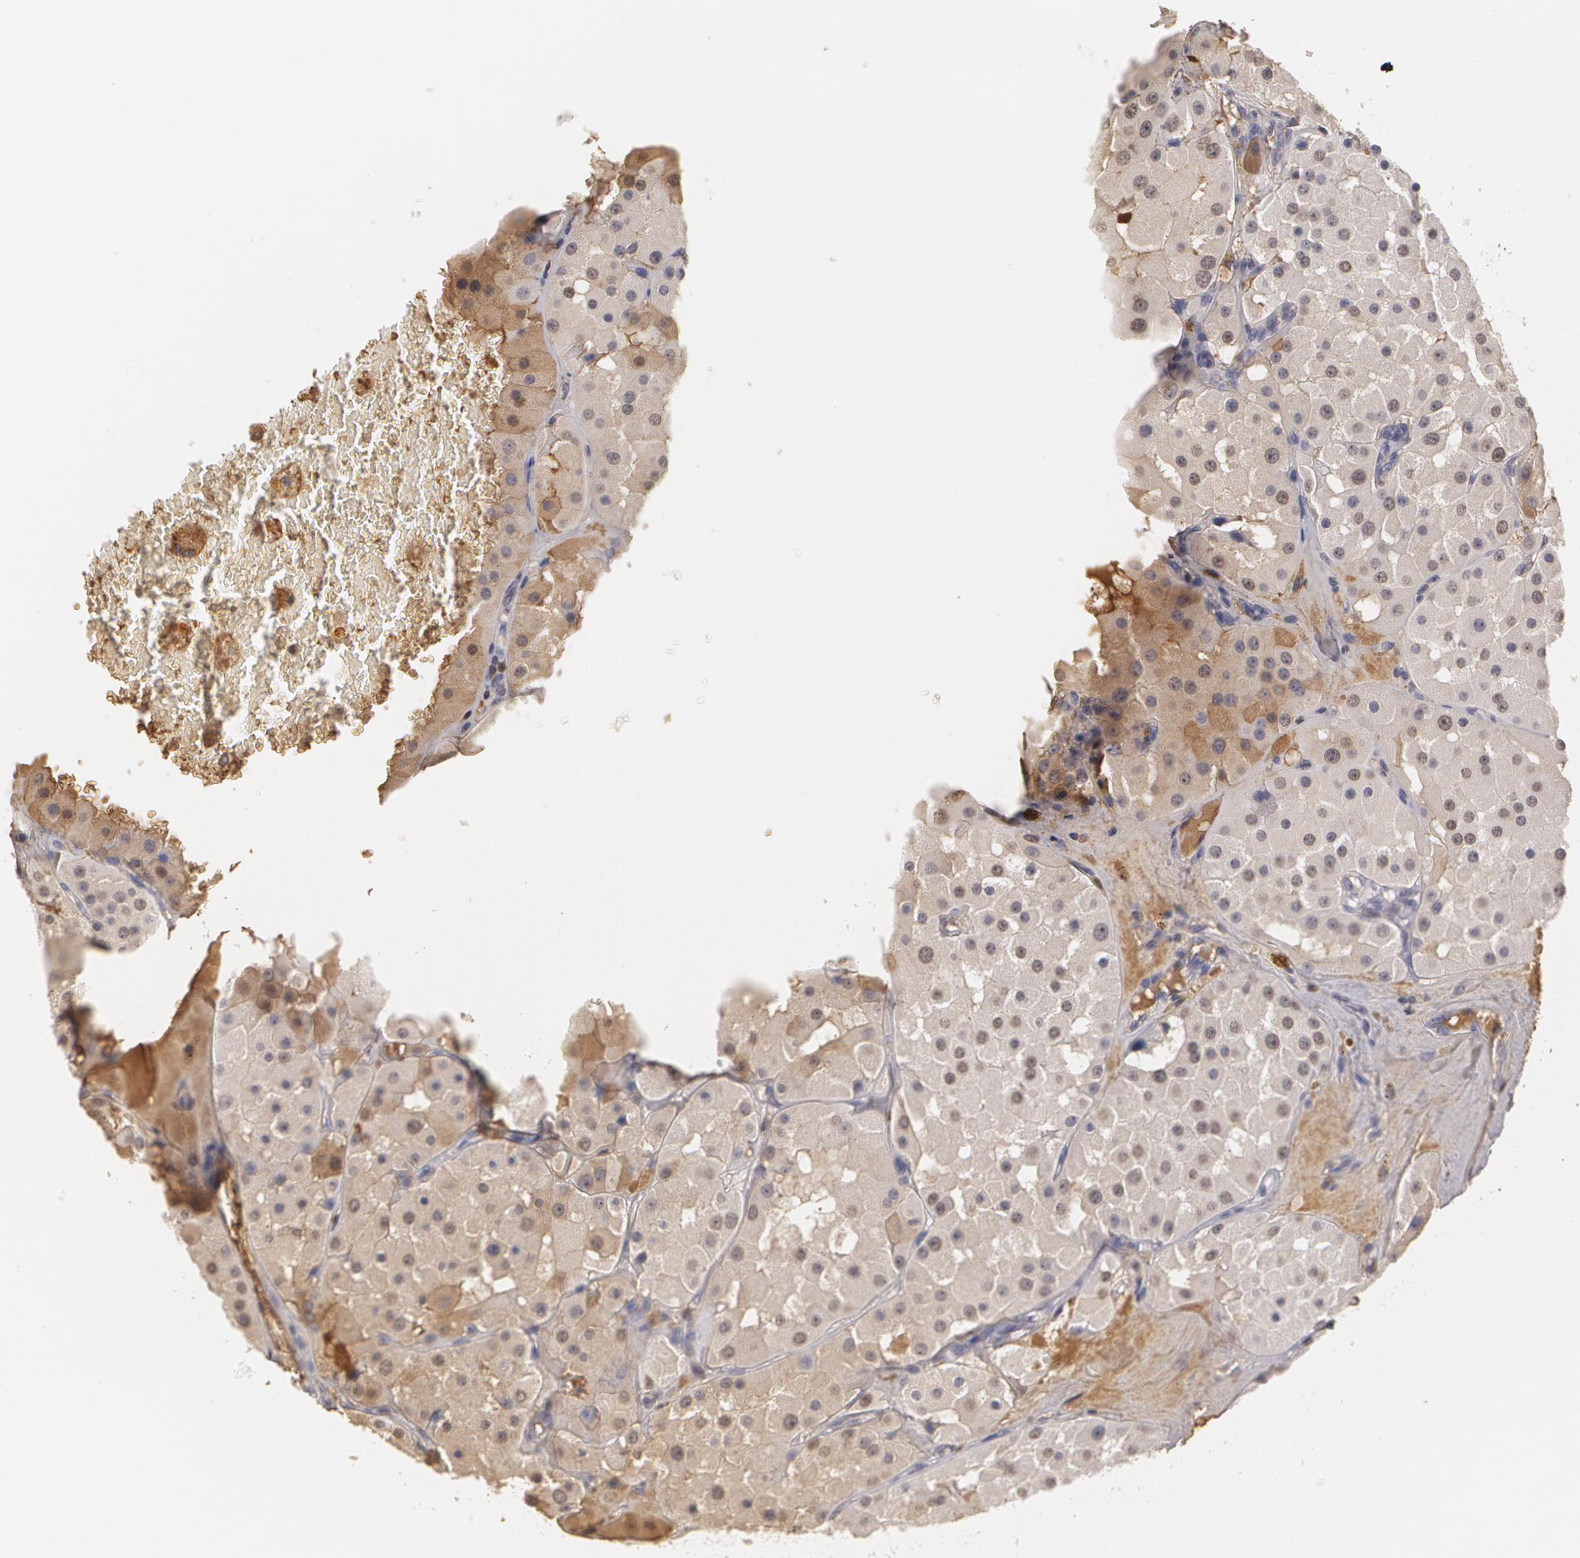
{"staining": {"intensity": "moderate", "quantity": "25%-75%", "location": "nuclear"}, "tissue": "renal cancer", "cell_type": "Tumor cells", "image_type": "cancer", "snomed": [{"axis": "morphology", "description": "Adenocarcinoma, uncertain malignant potential"}, {"axis": "topography", "description": "Kidney"}], "caption": "Immunohistochemical staining of renal adenocarcinoma,  uncertain malignant potential exhibits medium levels of moderate nuclear protein expression in approximately 25%-75% of tumor cells.", "gene": "SERPINA1", "patient": {"sex": "male", "age": 63}}